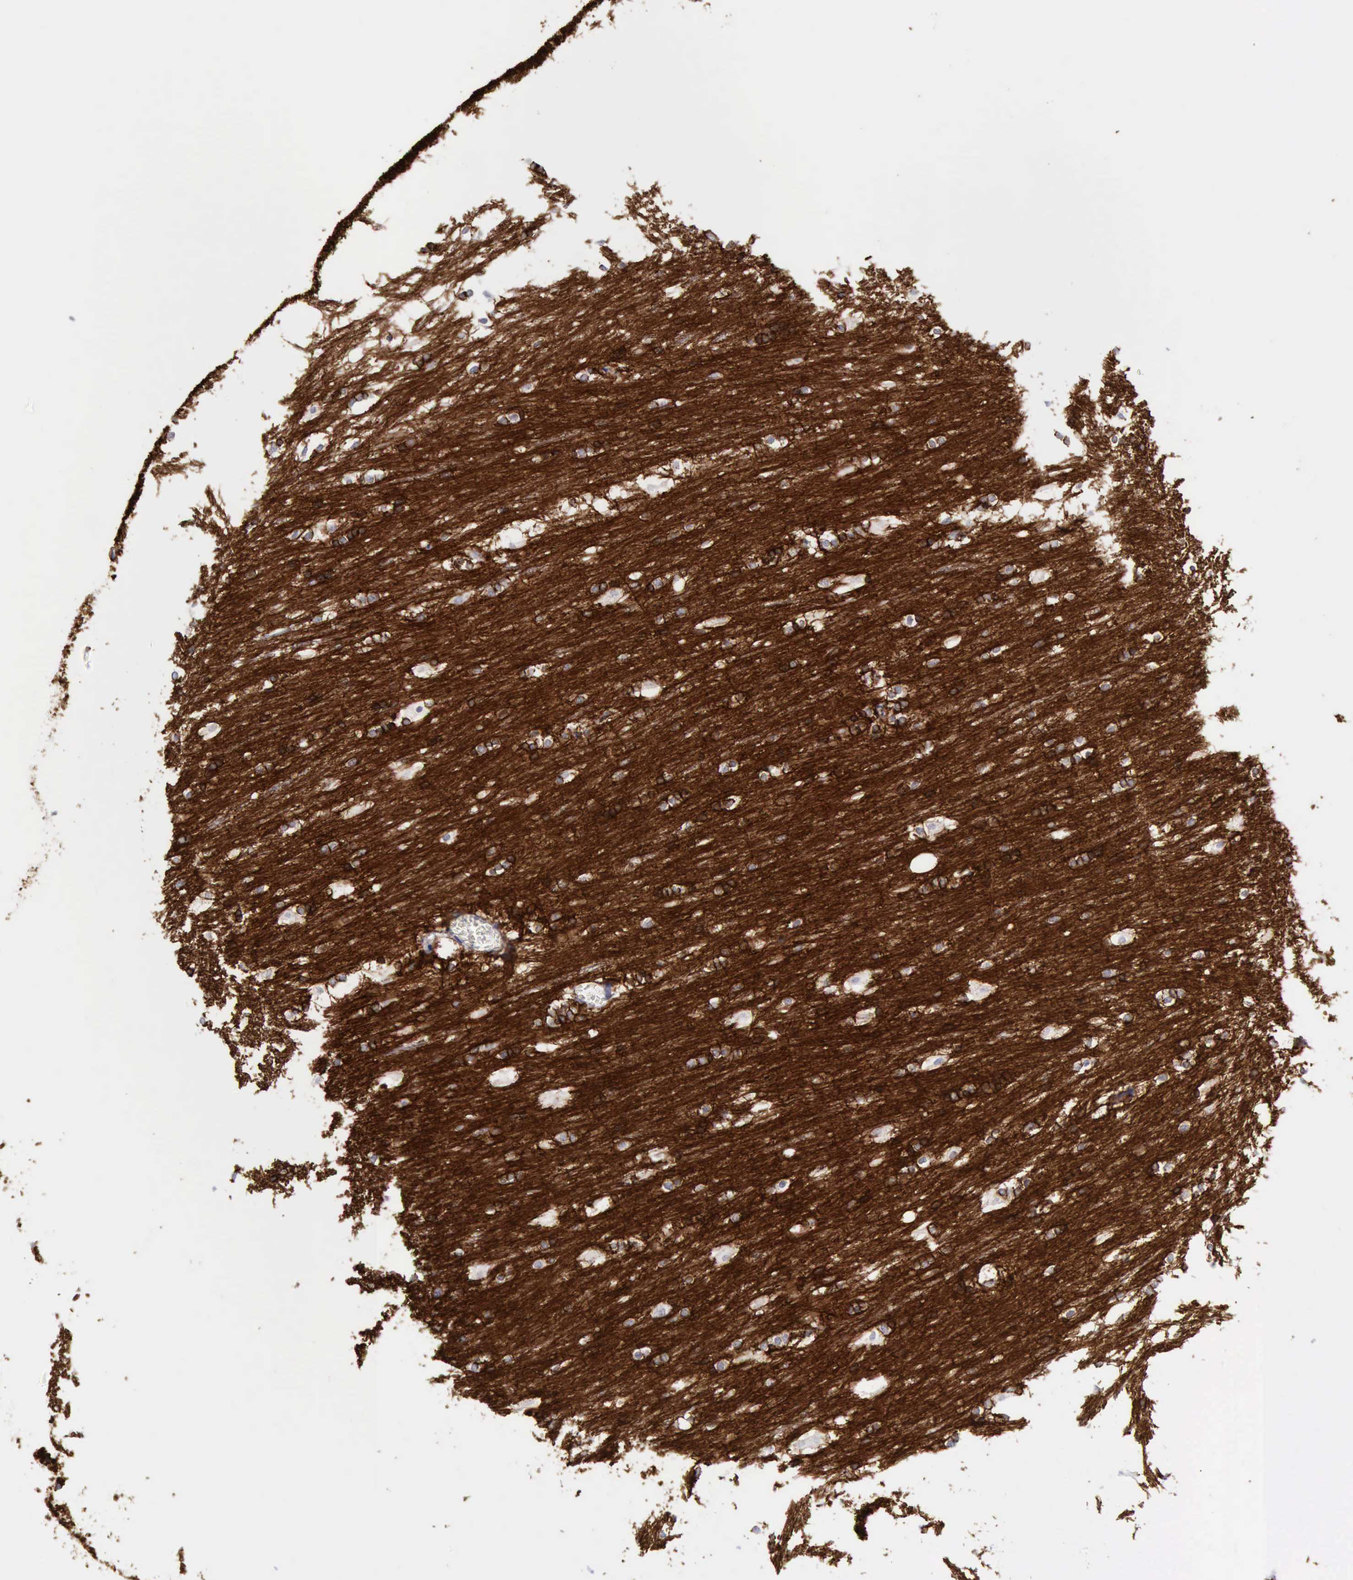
{"staining": {"intensity": "moderate", "quantity": "<25%", "location": "cytoplasmic/membranous"}, "tissue": "caudate", "cell_type": "Glial cells", "image_type": "normal", "snomed": [{"axis": "morphology", "description": "Normal tissue, NOS"}, {"axis": "topography", "description": "Lateral ventricle wall"}], "caption": "Caudate stained with IHC exhibits moderate cytoplasmic/membranous expression in about <25% of glial cells. (Stains: DAB in brown, nuclei in blue, Microscopy: brightfield microscopy at high magnification).", "gene": "NCAM1", "patient": {"sex": "female", "age": 19}}